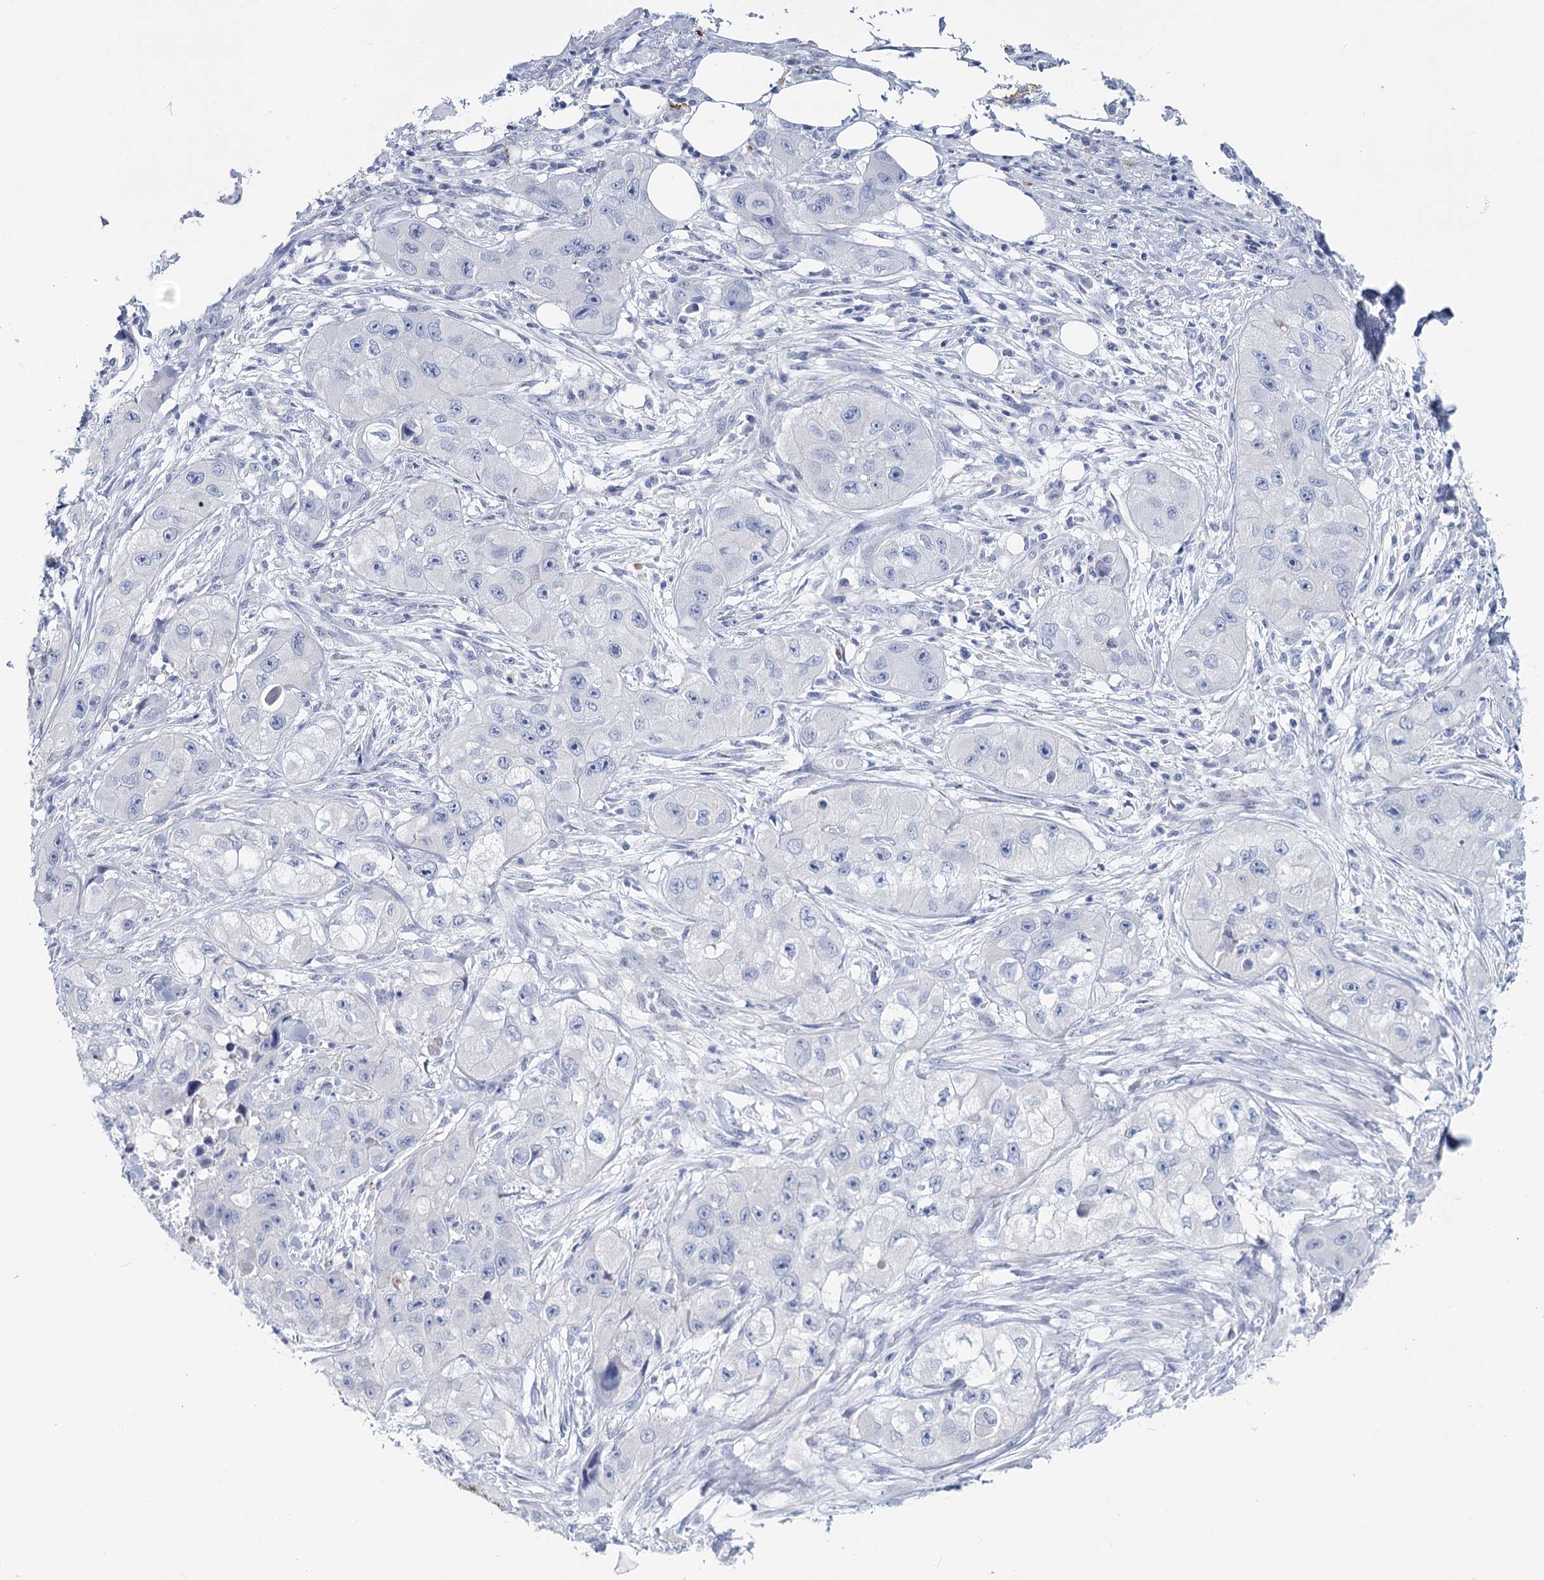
{"staining": {"intensity": "negative", "quantity": "none", "location": "none"}, "tissue": "skin cancer", "cell_type": "Tumor cells", "image_type": "cancer", "snomed": [{"axis": "morphology", "description": "Squamous cell carcinoma, NOS"}, {"axis": "topography", "description": "Skin"}, {"axis": "topography", "description": "Subcutis"}], "caption": "A high-resolution micrograph shows immunohistochemistry staining of skin squamous cell carcinoma, which demonstrates no significant staining in tumor cells.", "gene": "METTL7B", "patient": {"sex": "male", "age": 73}}